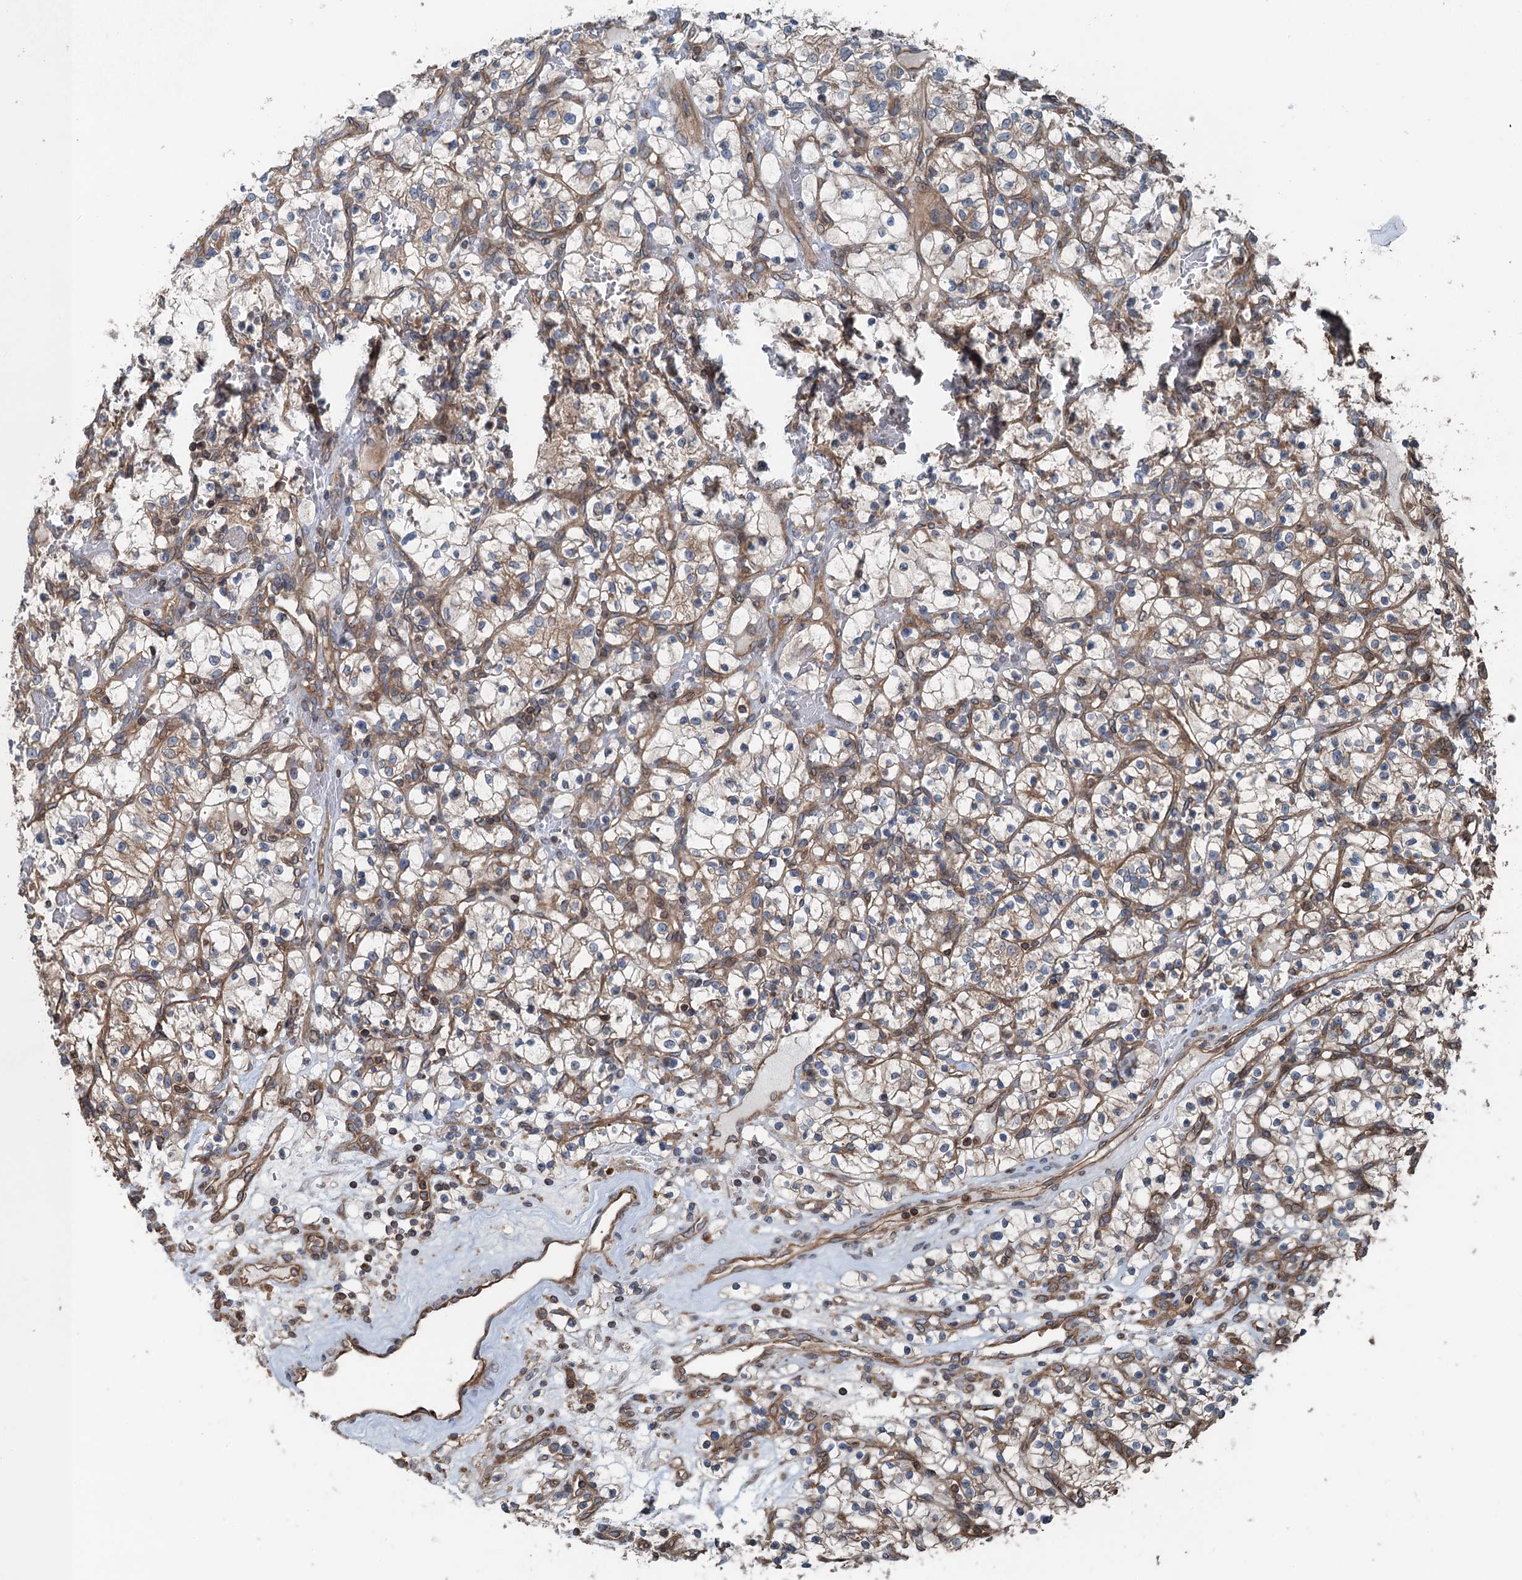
{"staining": {"intensity": "weak", "quantity": "<25%", "location": "cytoplasmic/membranous"}, "tissue": "renal cancer", "cell_type": "Tumor cells", "image_type": "cancer", "snomed": [{"axis": "morphology", "description": "Adenocarcinoma, NOS"}, {"axis": "topography", "description": "Kidney"}], "caption": "A photomicrograph of human renal adenocarcinoma is negative for staining in tumor cells. (DAB (3,3'-diaminobenzidine) immunohistochemistry visualized using brightfield microscopy, high magnification).", "gene": "TRAPPC8", "patient": {"sex": "female", "age": 57}}